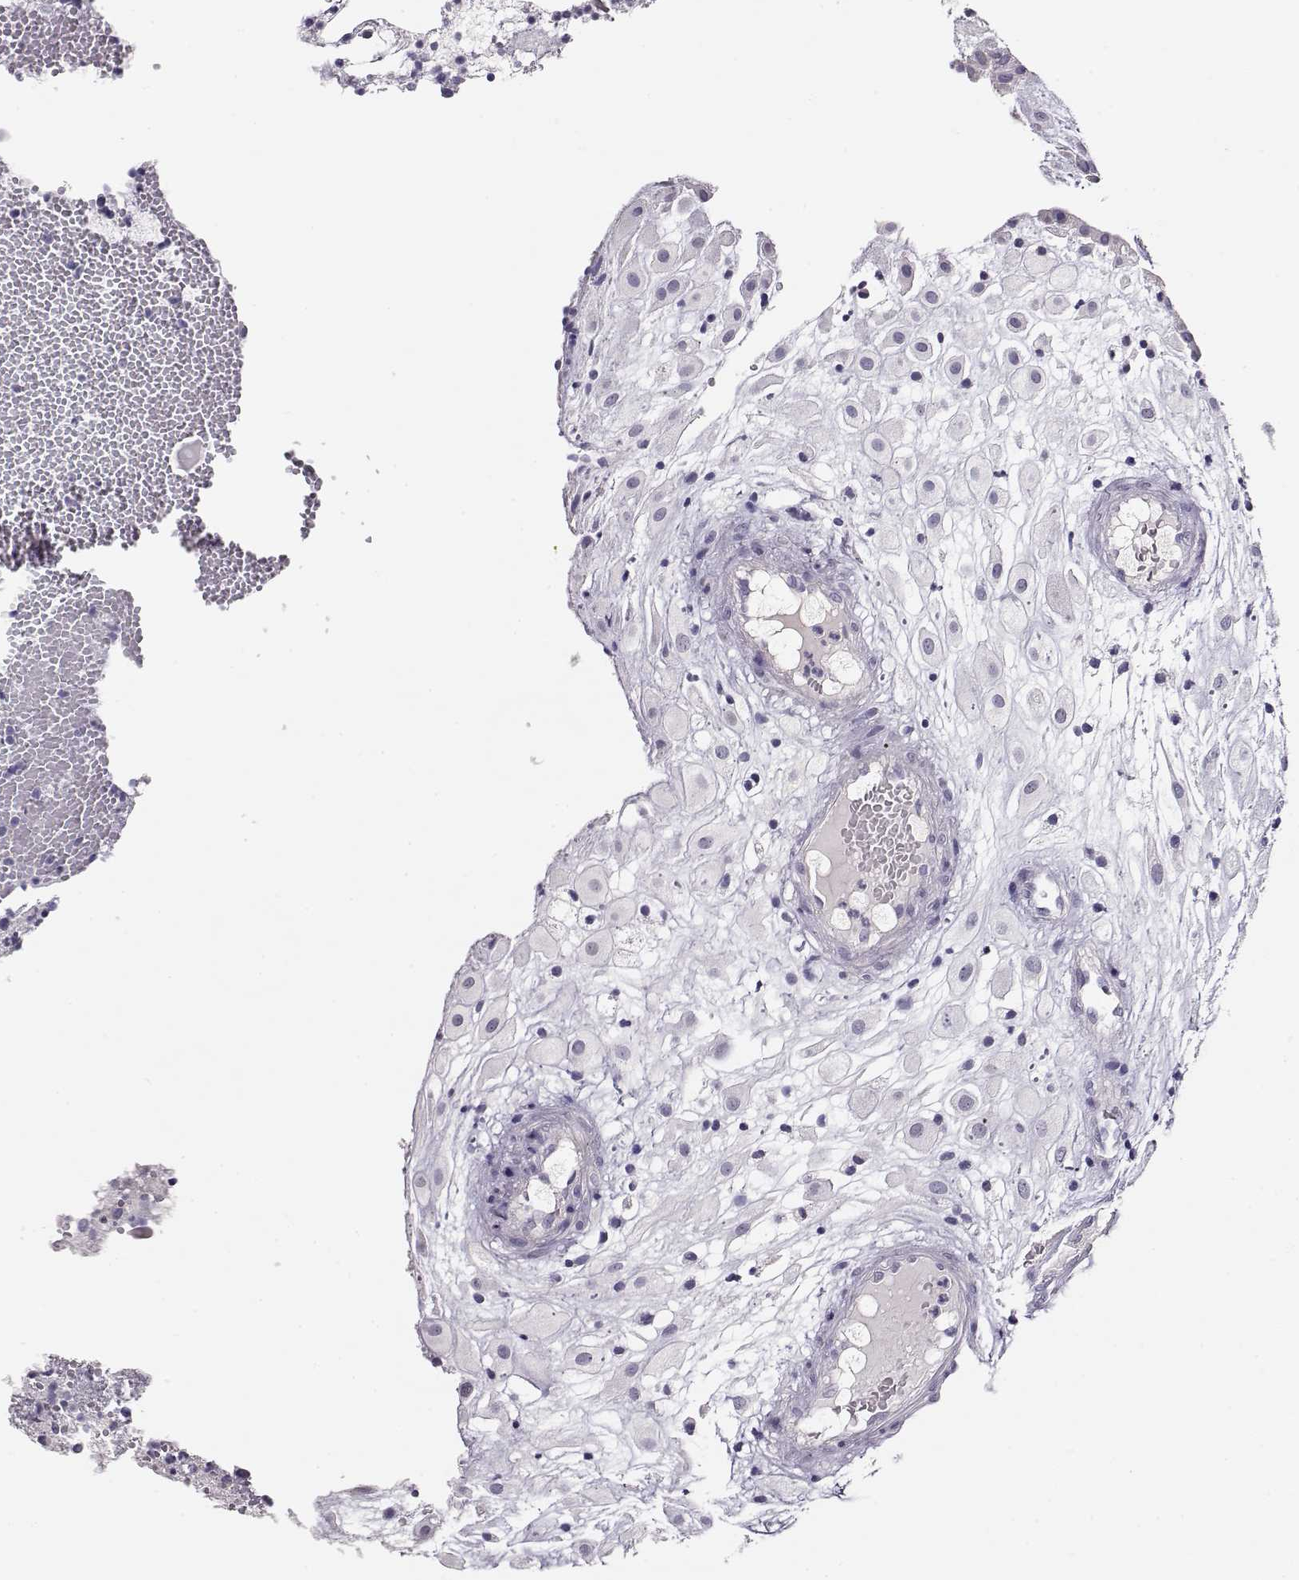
{"staining": {"intensity": "negative", "quantity": "none", "location": "none"}, "tissue": "placenta", "cell_type": "Decidual cells", "image_type": "normal", "snomed": [{"axis": "morphology", "description": "Normal tissue, NOS"}, {"axis": "topography", "description": "Placenta"}], "caption": "A high-resolution histopathology image shows IHC staining of benign placenta, which shows no significant staining in decidual cells. (IHC, brightfield microscopy, high magnification).", "gene": "MAGEC1", "patient": {"sex": "female", "age": 24}}